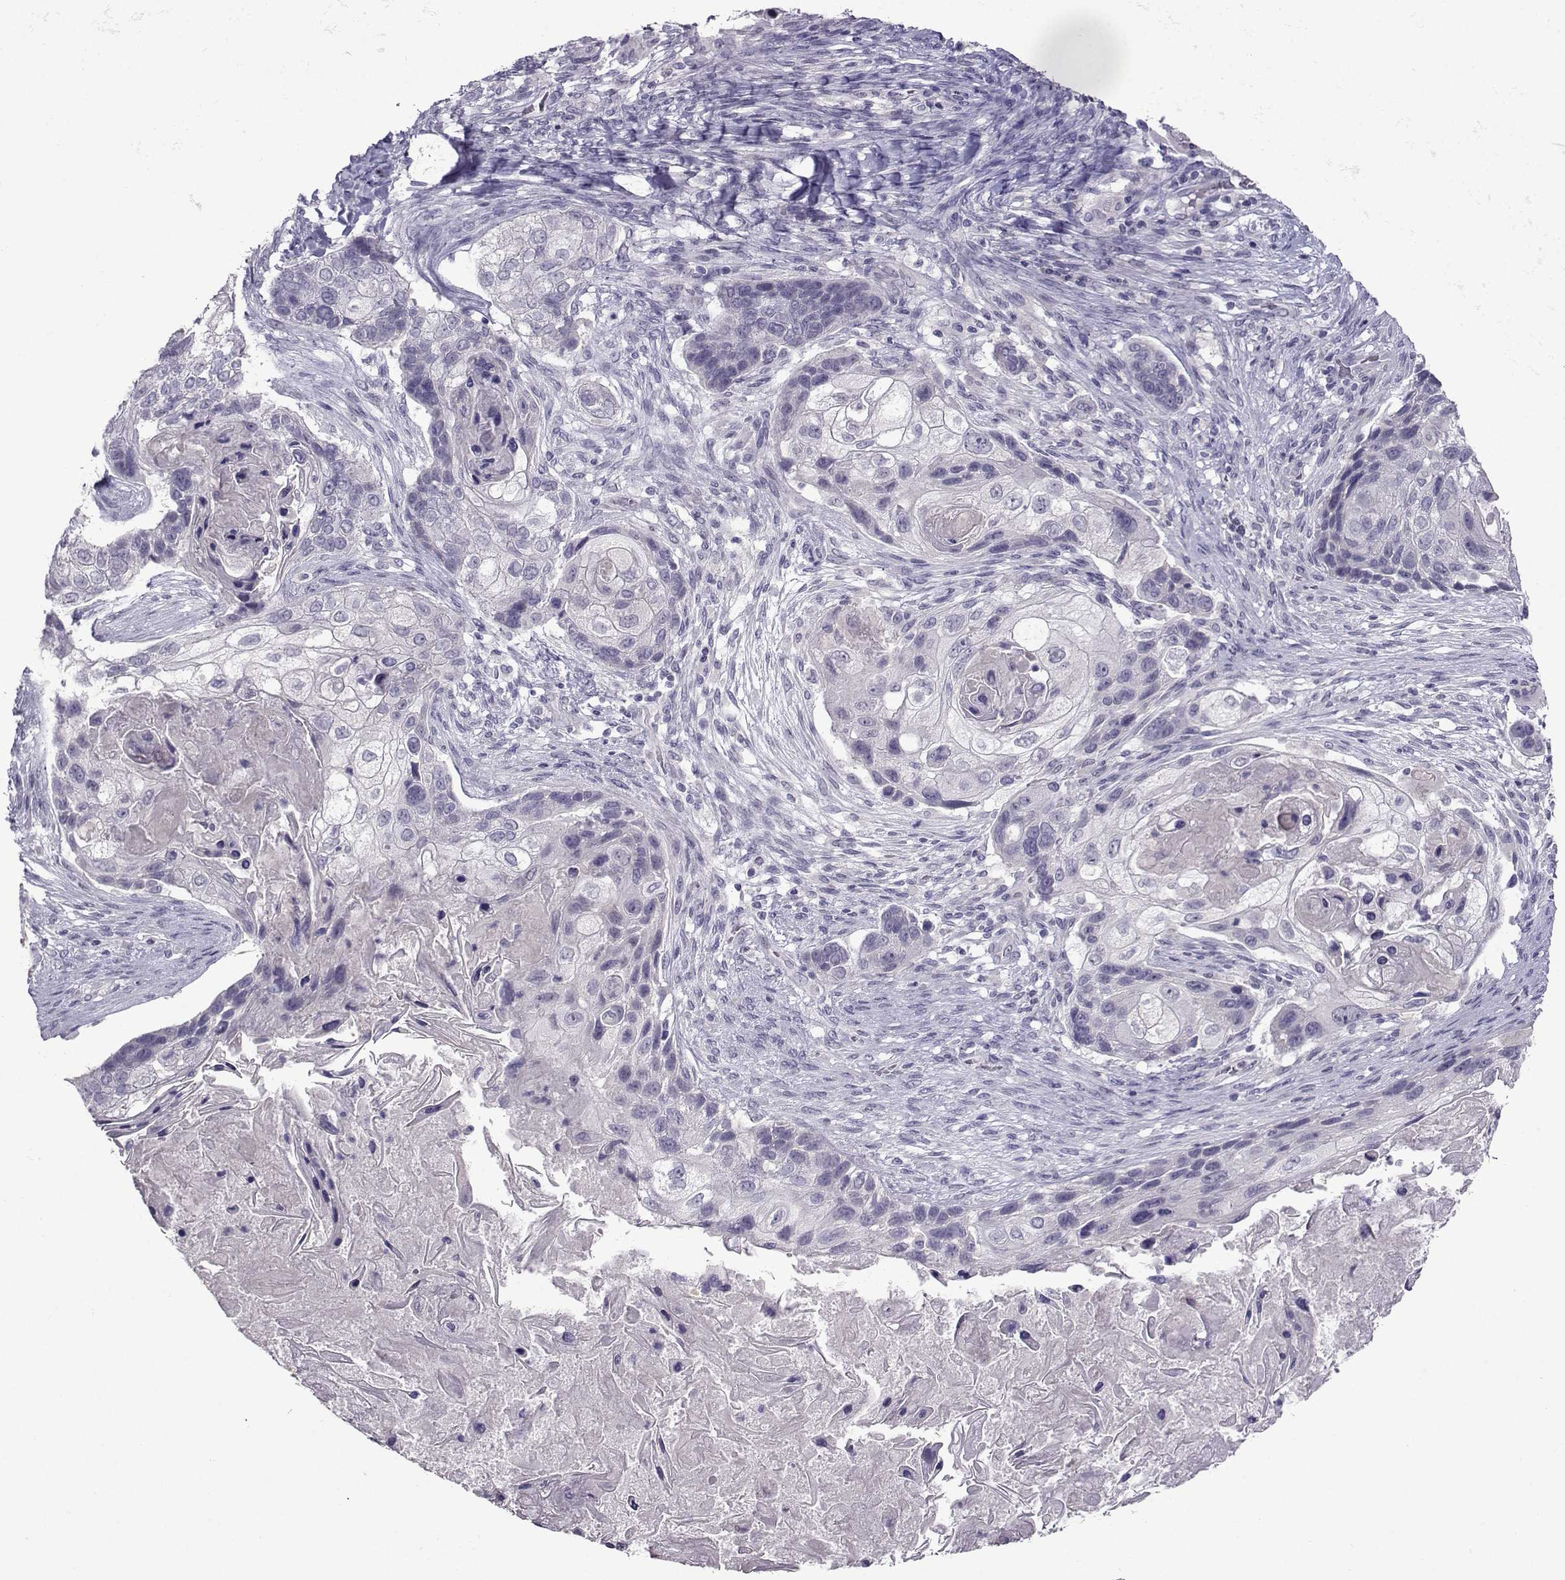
{"staining": {"intensity": "negative", "quantity": "none", "location": "none"}, "tissue": "lung cancer", "cell_type": "Tumor cells", "image_type": "cancer", "snomed": [{"axis": "morphology", "description": "Squamous cell carcinoma, NOS"}, {"axis": "topography", "description": "Lung"}], "caption": "DAB (3,3'-diaminobenzidine) immunohistochemical staining of lung squamous cell carcinoma displays no significant staining in tumor cells.", "gene": "CRYBB1", "patient": {"sex": "male", "age": 69}}